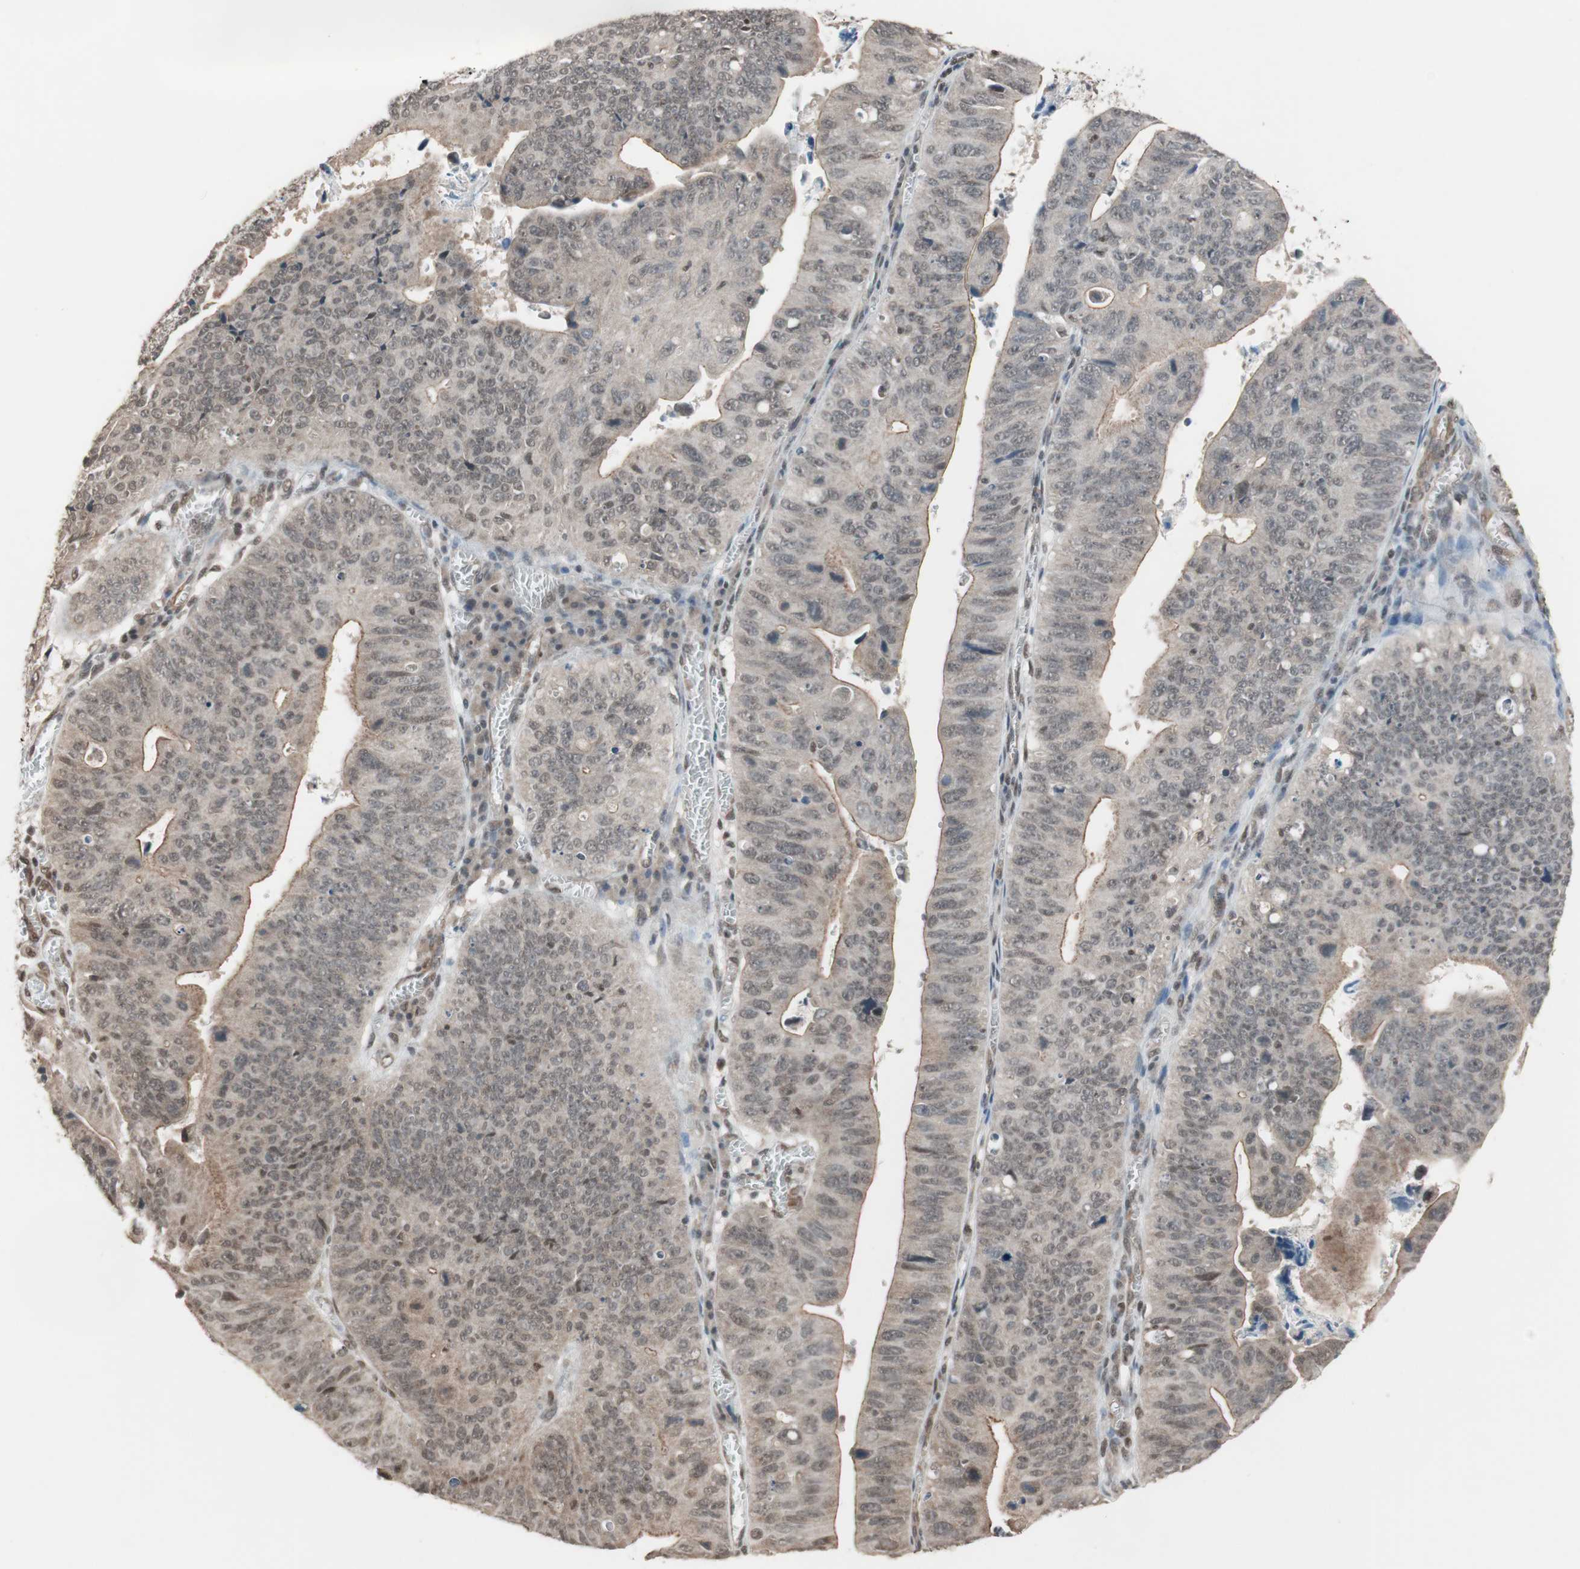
{"staining": {"intensity": "weak", "quantity": "25%-75%", "location": "cytoplasmic/membranous,nuclear"}, "tissue": "stomach cancer", "cell_type": "Tumor cells", "image_type": "cancer", "snomed": [{"axis": "morphology", "description": "Adenocarcinoma, NOS"}, {"axis": "topography", "description": "Stomach"}], "caption": "Stomach adenocarcinoma stained with DAB (3,3'-diaminobenzidine) immunohistochemistry (IHC) exhibits low levels of weak cytoplasmic/membranous and nuclear staining in about 25%-75% of tumor cells. Nuclei are stained in blue.", "gene": "DRAP1", "patient": {"sex": "male", "age": 59}}